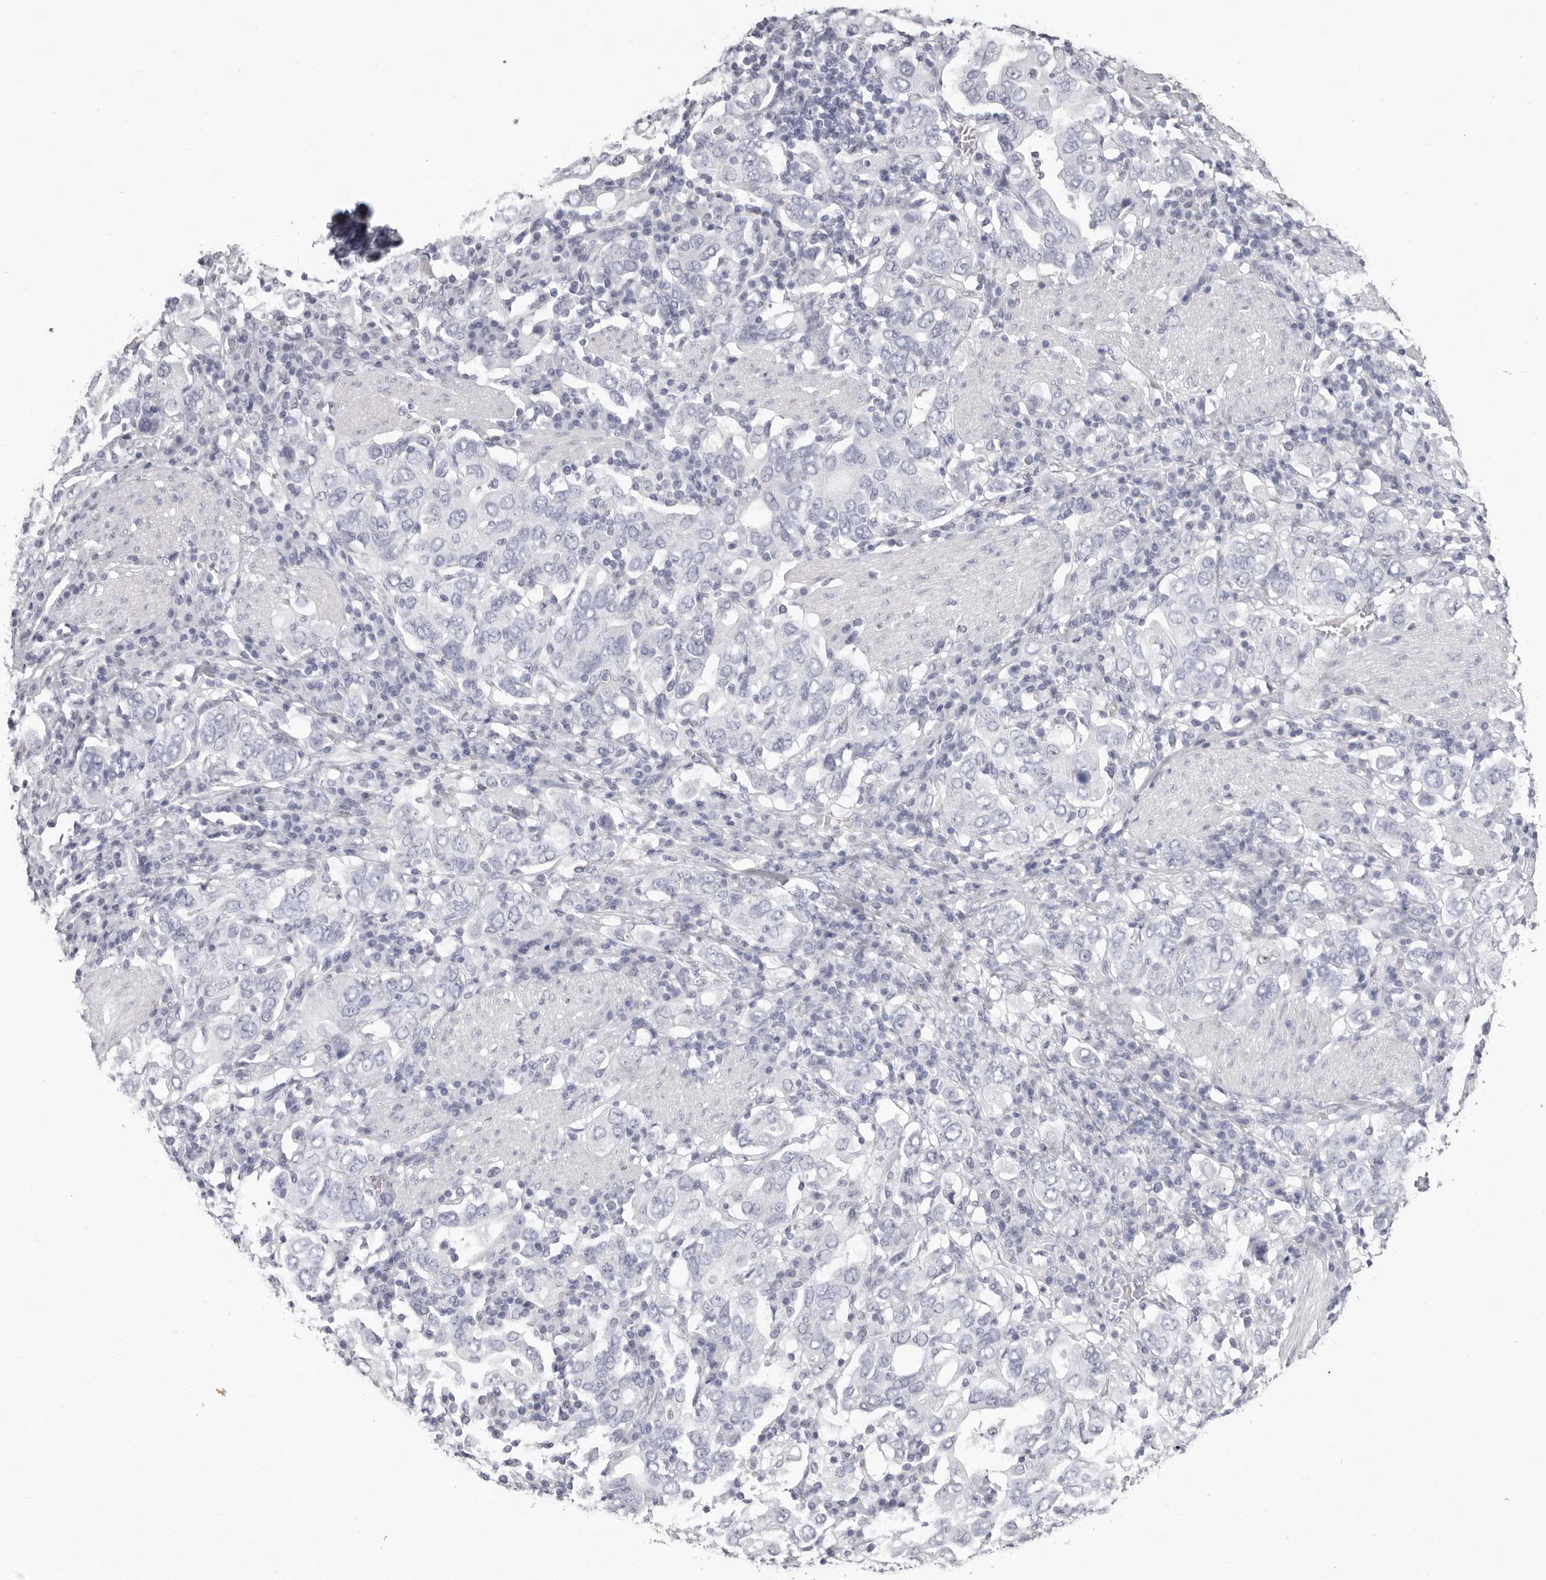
{"staining": {"intensity": "negative", "quantity": "none", "location": "none"}, "tissue": "stomach cancer", "cell_type": "Tumor cells", "image_type": "cancer", "snomed": [{"axis": "morphology", "description": "Adenocarcinoma, NOS"}, {"axis": "topography", "description": "Stomach, upper"}], "caption": "Immunohistochemistry (IHC) of human stomach cancer (adenocarcinoma) demonstrates no staining in tumor cells.", "gene": "LPO", "patient": {"sex": "male", "age": 62}}